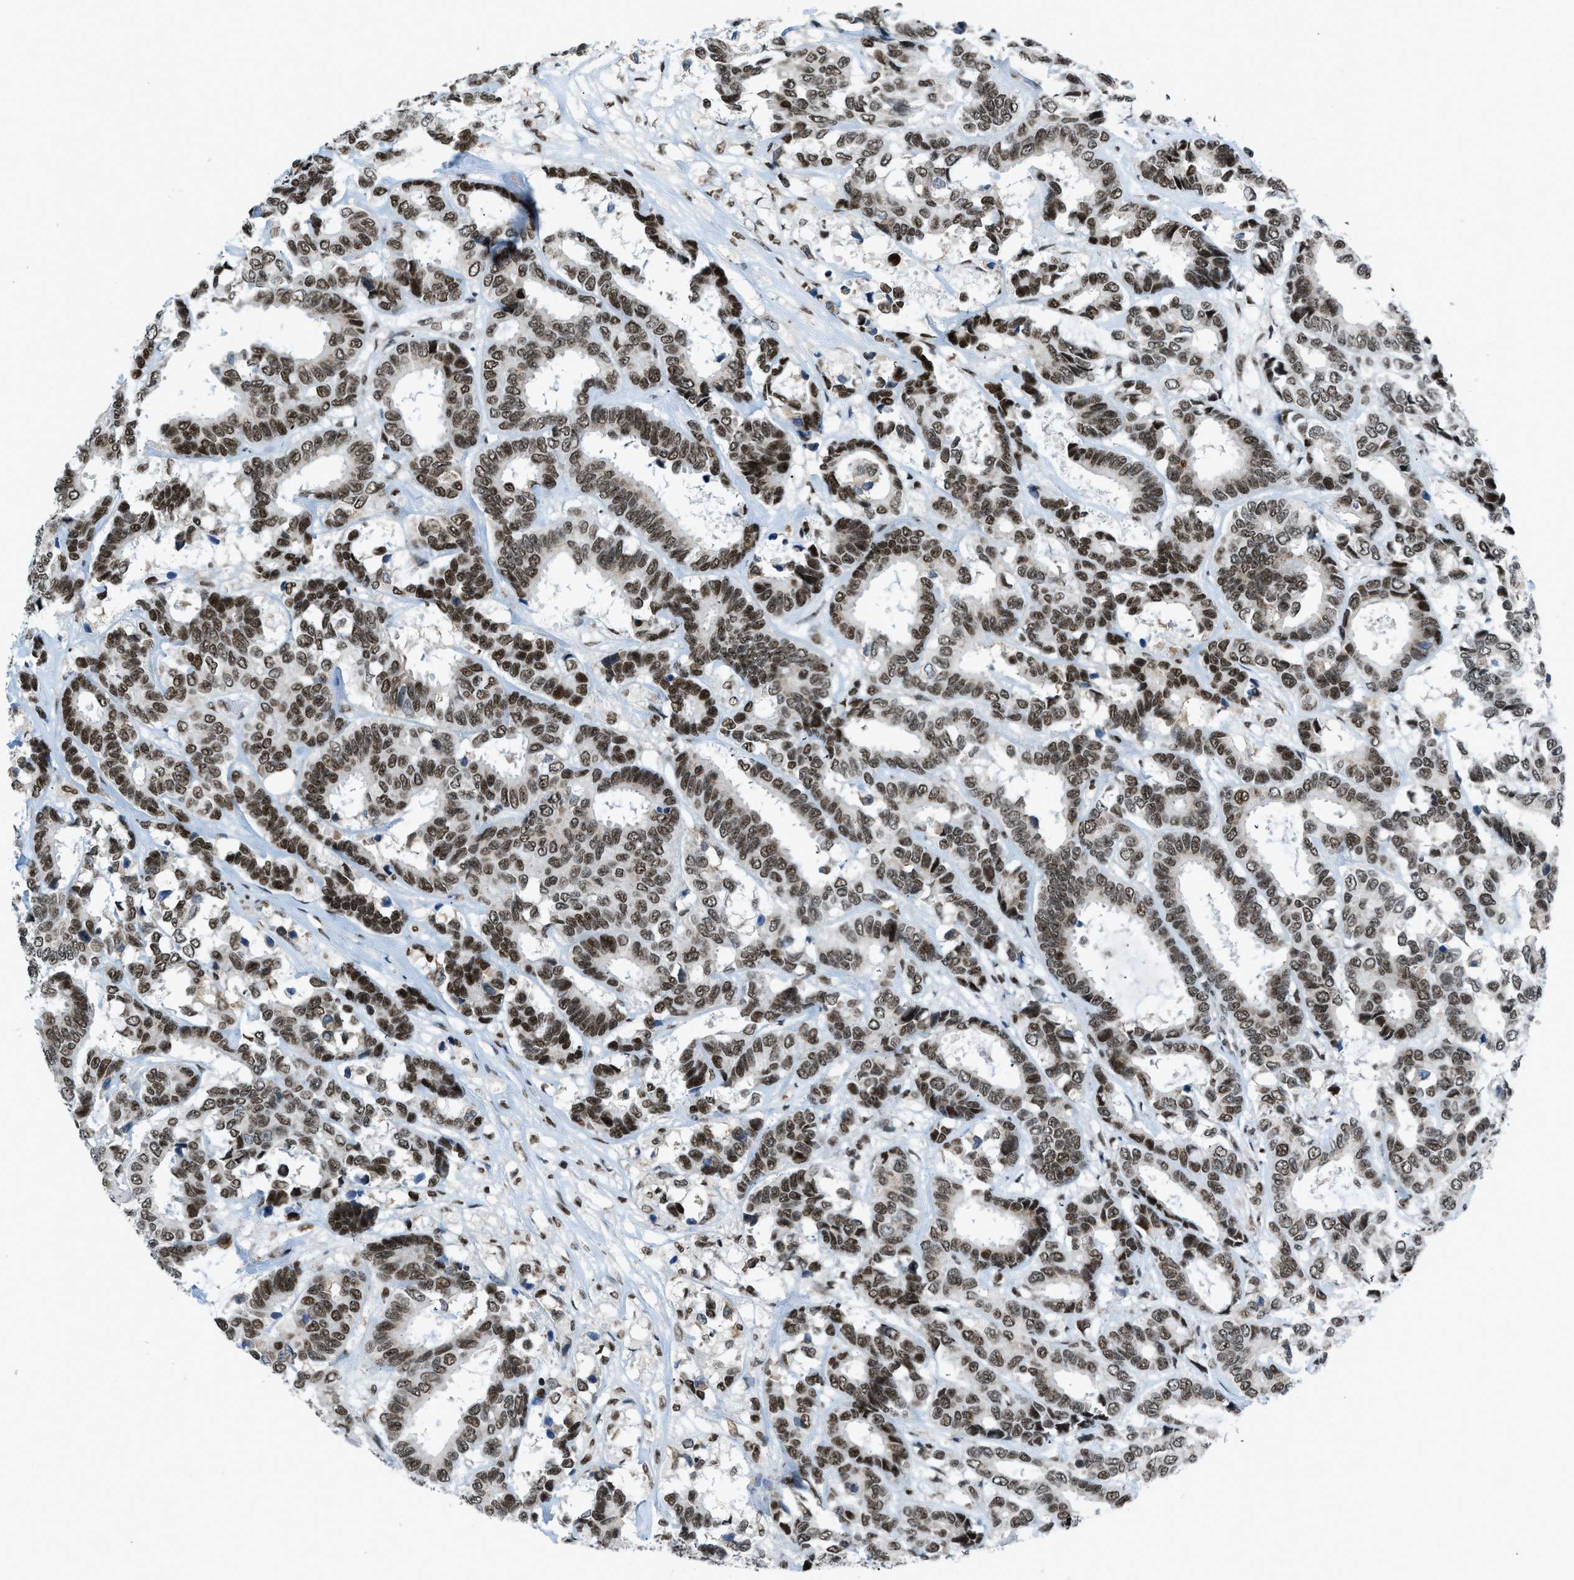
{"staining": {"intensity": "strong", "quantity": ">75%", "location": "nuclear"}, "tissue": "breast cancer", "cell_type": "Tumor cells", "image_type": "cancer", "snomed": [{"axis": "morphology", "description": "Duct carcinoma"}, {"axis": "topography", "description": "Breast"}], "caption": "High-magnification brightfield microscopy of intraductal carcinoma (breast) stained with DAB (brown) and counterstained with hematoxylin (blue). tumor cells exhibit strong nuclear positivity is seen in about>75% of cells.", "gene": "RAD51B", "patient": {"sex": "female", "age": 87}}